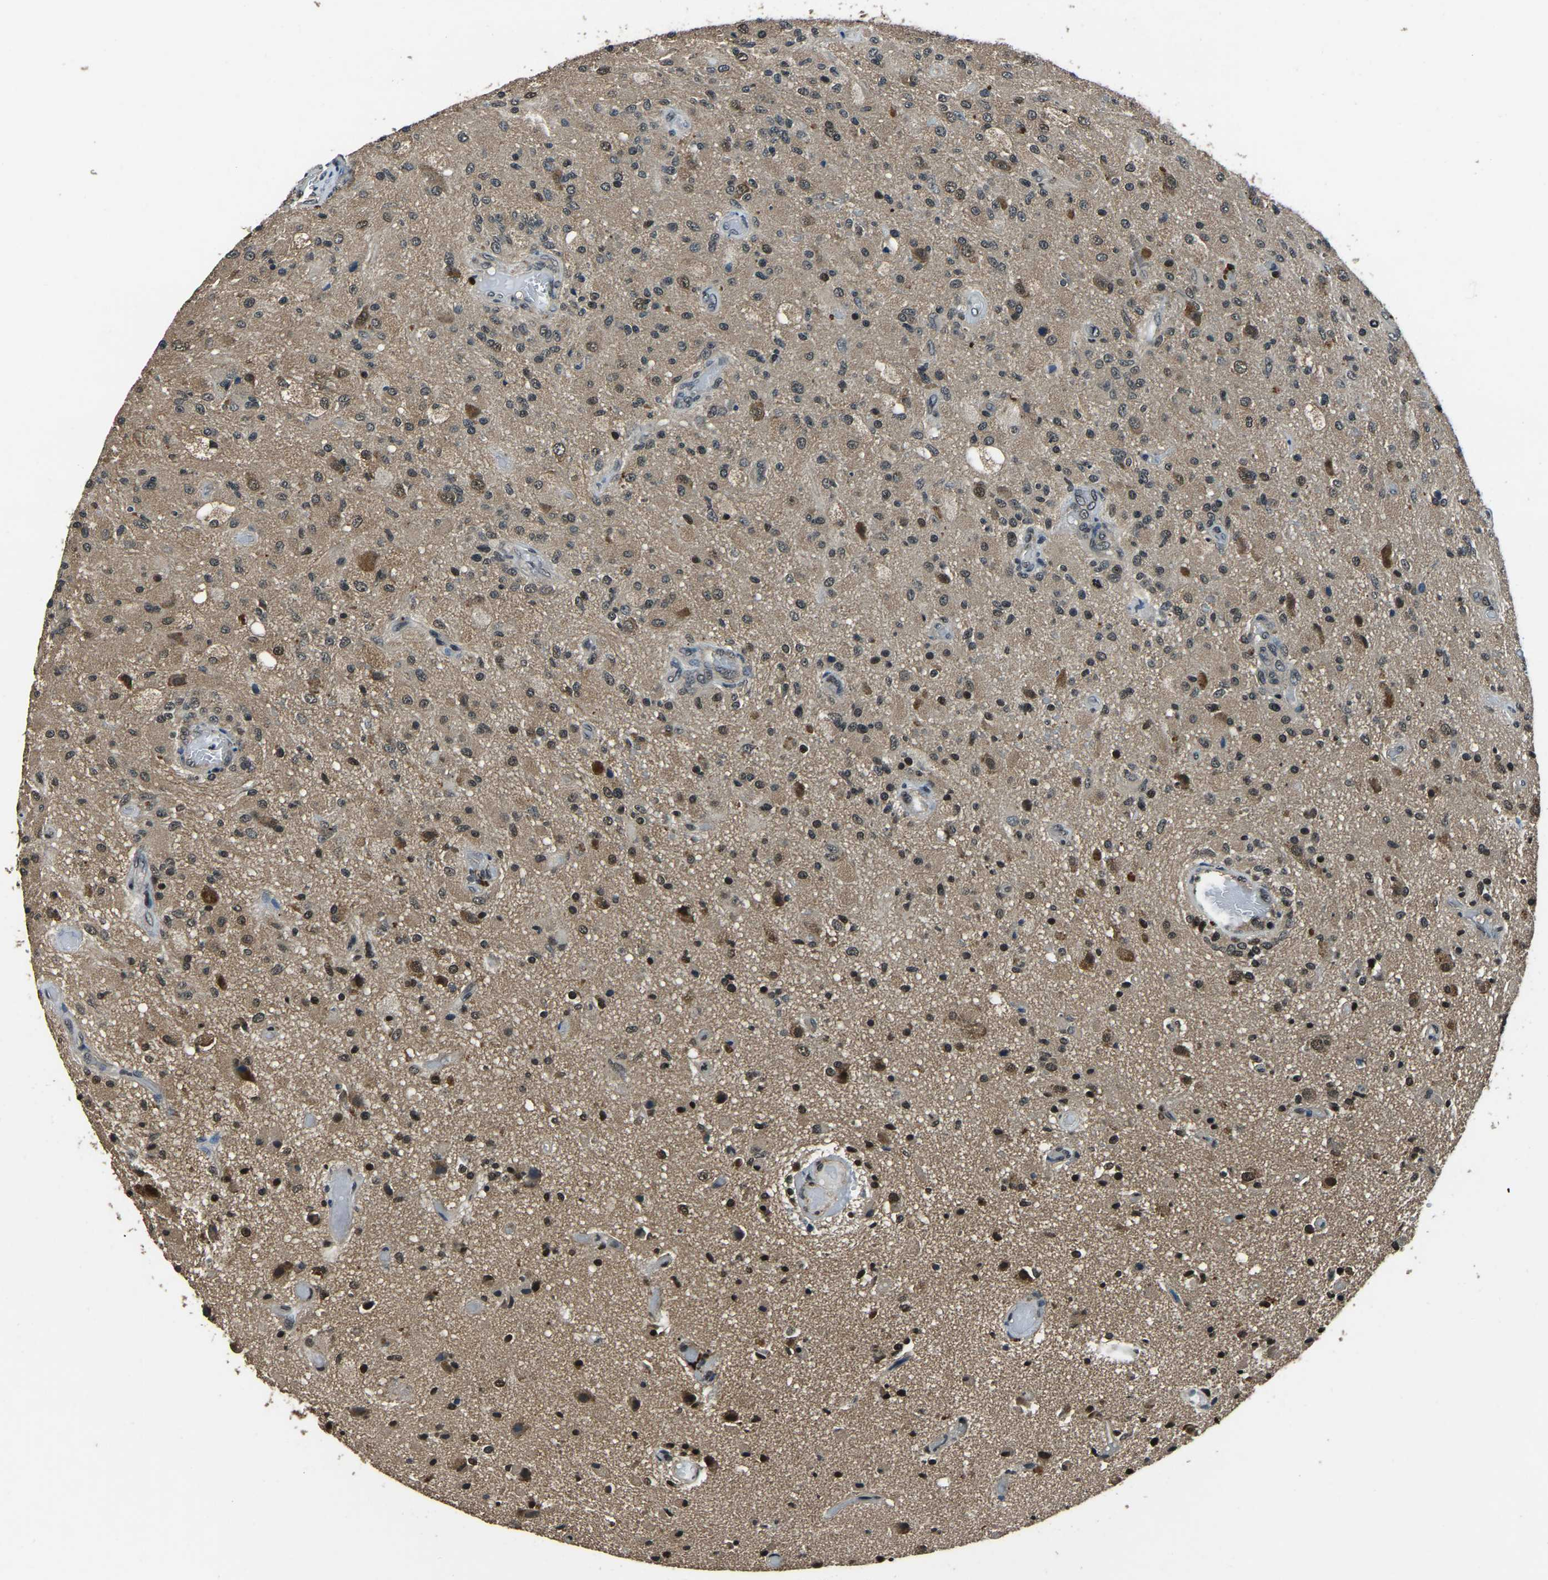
{"staining": {"intensity": "moderate", "quantity": "25%-75%", "location": "cytoplasmic/membranous,nuclear"}, "tissue": "glioma", "cell_type": "Tumor cells", "image_type": "cancer", "snomed": [{"axis": "morphology", "description": "Normal tissue, NOS"}, {"axis": "morphology", "description": "Glioma, malignant, High grade"}, {"axis": "topography", "description": "Cerebral cortex"}], "caption": "Protein staining of high-grade glioma (malignant) tissue reveals moderate cytoplasmic/membranous and nuclear positivity in approximately 25%-75% of tumor cells.", "gene": "ANKIB1", "patient": {"sex": "male", "age": 77}}